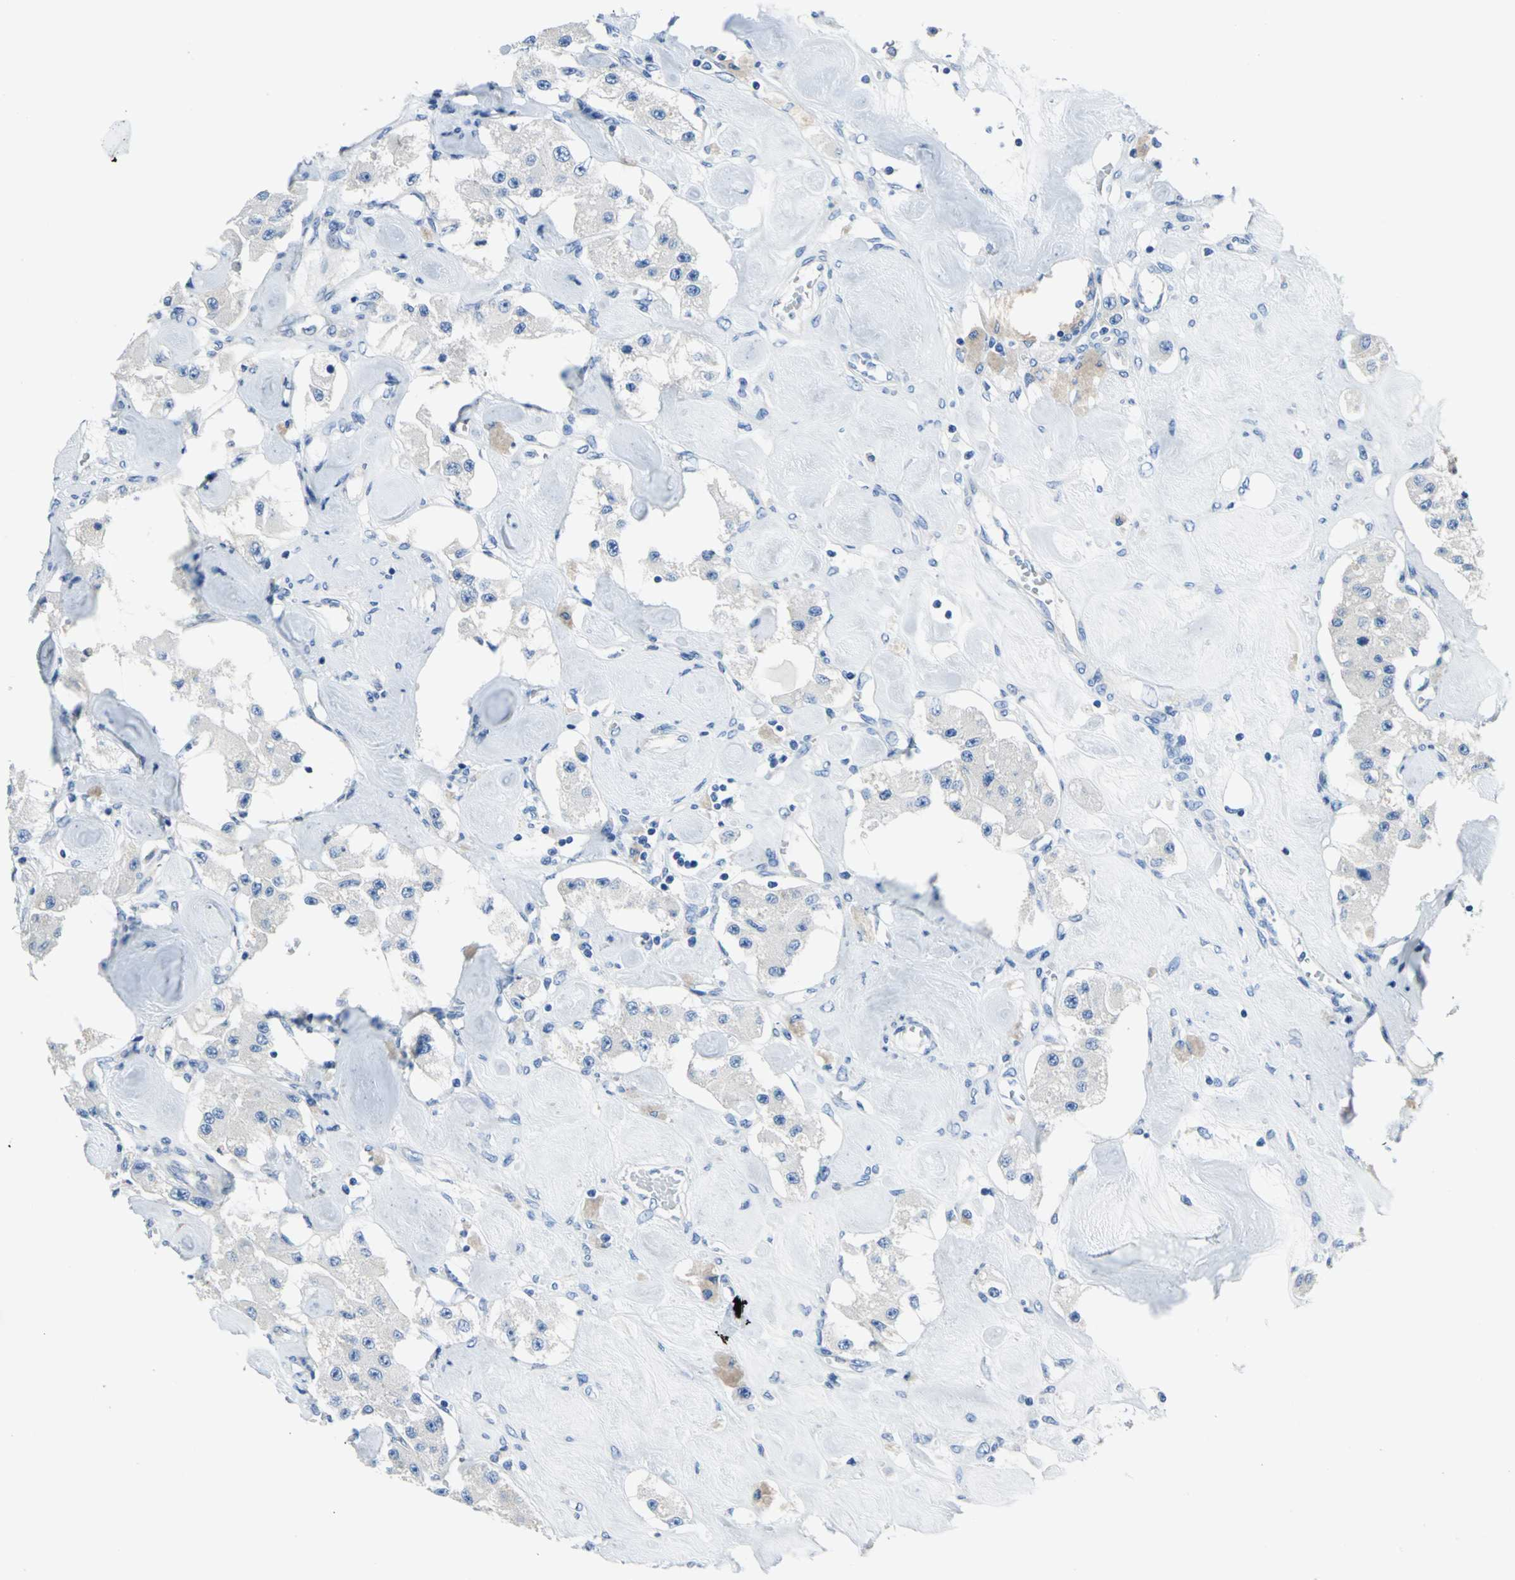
{"staining": {"intensity": "negative", "quantity": "none", "location": "none"}, "tissue": "carcinoid", "cell_type": "Tumor cells", "image_type": "cancer", "snomed": [{"axis": "morphology", "description": "Carcinoid, malignant, NOS"}, {"axis": "topography", "description": "Pancreas"}], "caption": "The IHC photomicrograph has no significant staining in tumor cells of carcinoid (malignant) tissue.", "gene": "TRIM25", "patient": {"sex": "male", "age": 41}}